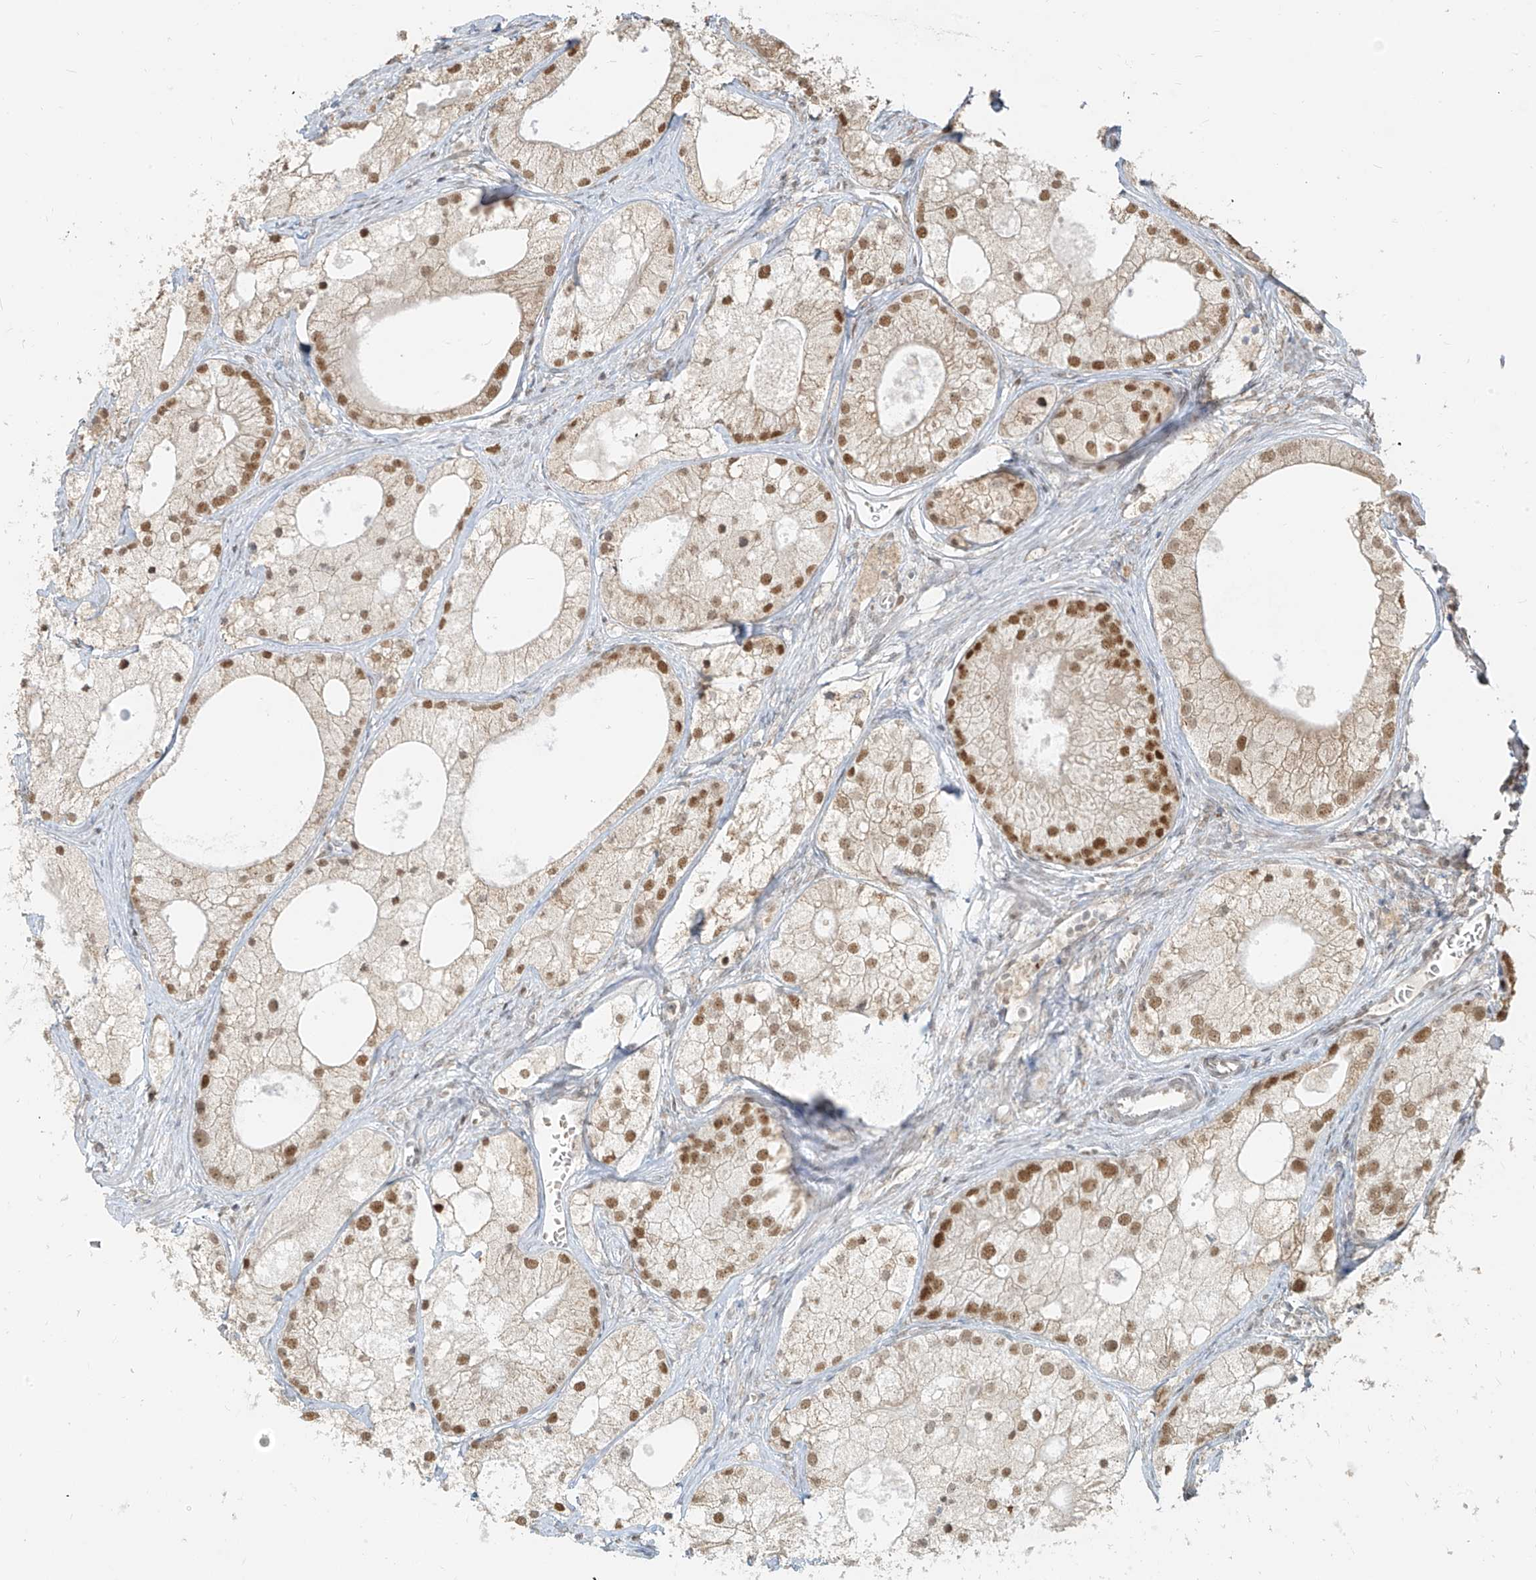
{"staining": {"intensity": "moderate", "quantity": ">75%", "location": "nuclear"}, "tissue": "prostate cancer", "cell_type": "Tumor cells", "image_type": "cancer", "snomed": [{"axis": "morphology", "description": "Adenocarcinoma, Low grade"}, {"axis": "topography", "description": "Prostate"}], "caption": "Protein analysis of prostate cancer tissue reveals moderate nuclear positivity in approximately >75% of tumor cells.", "gene": "ZMYM2", "patient": {"sex": "male", "age": 69}}